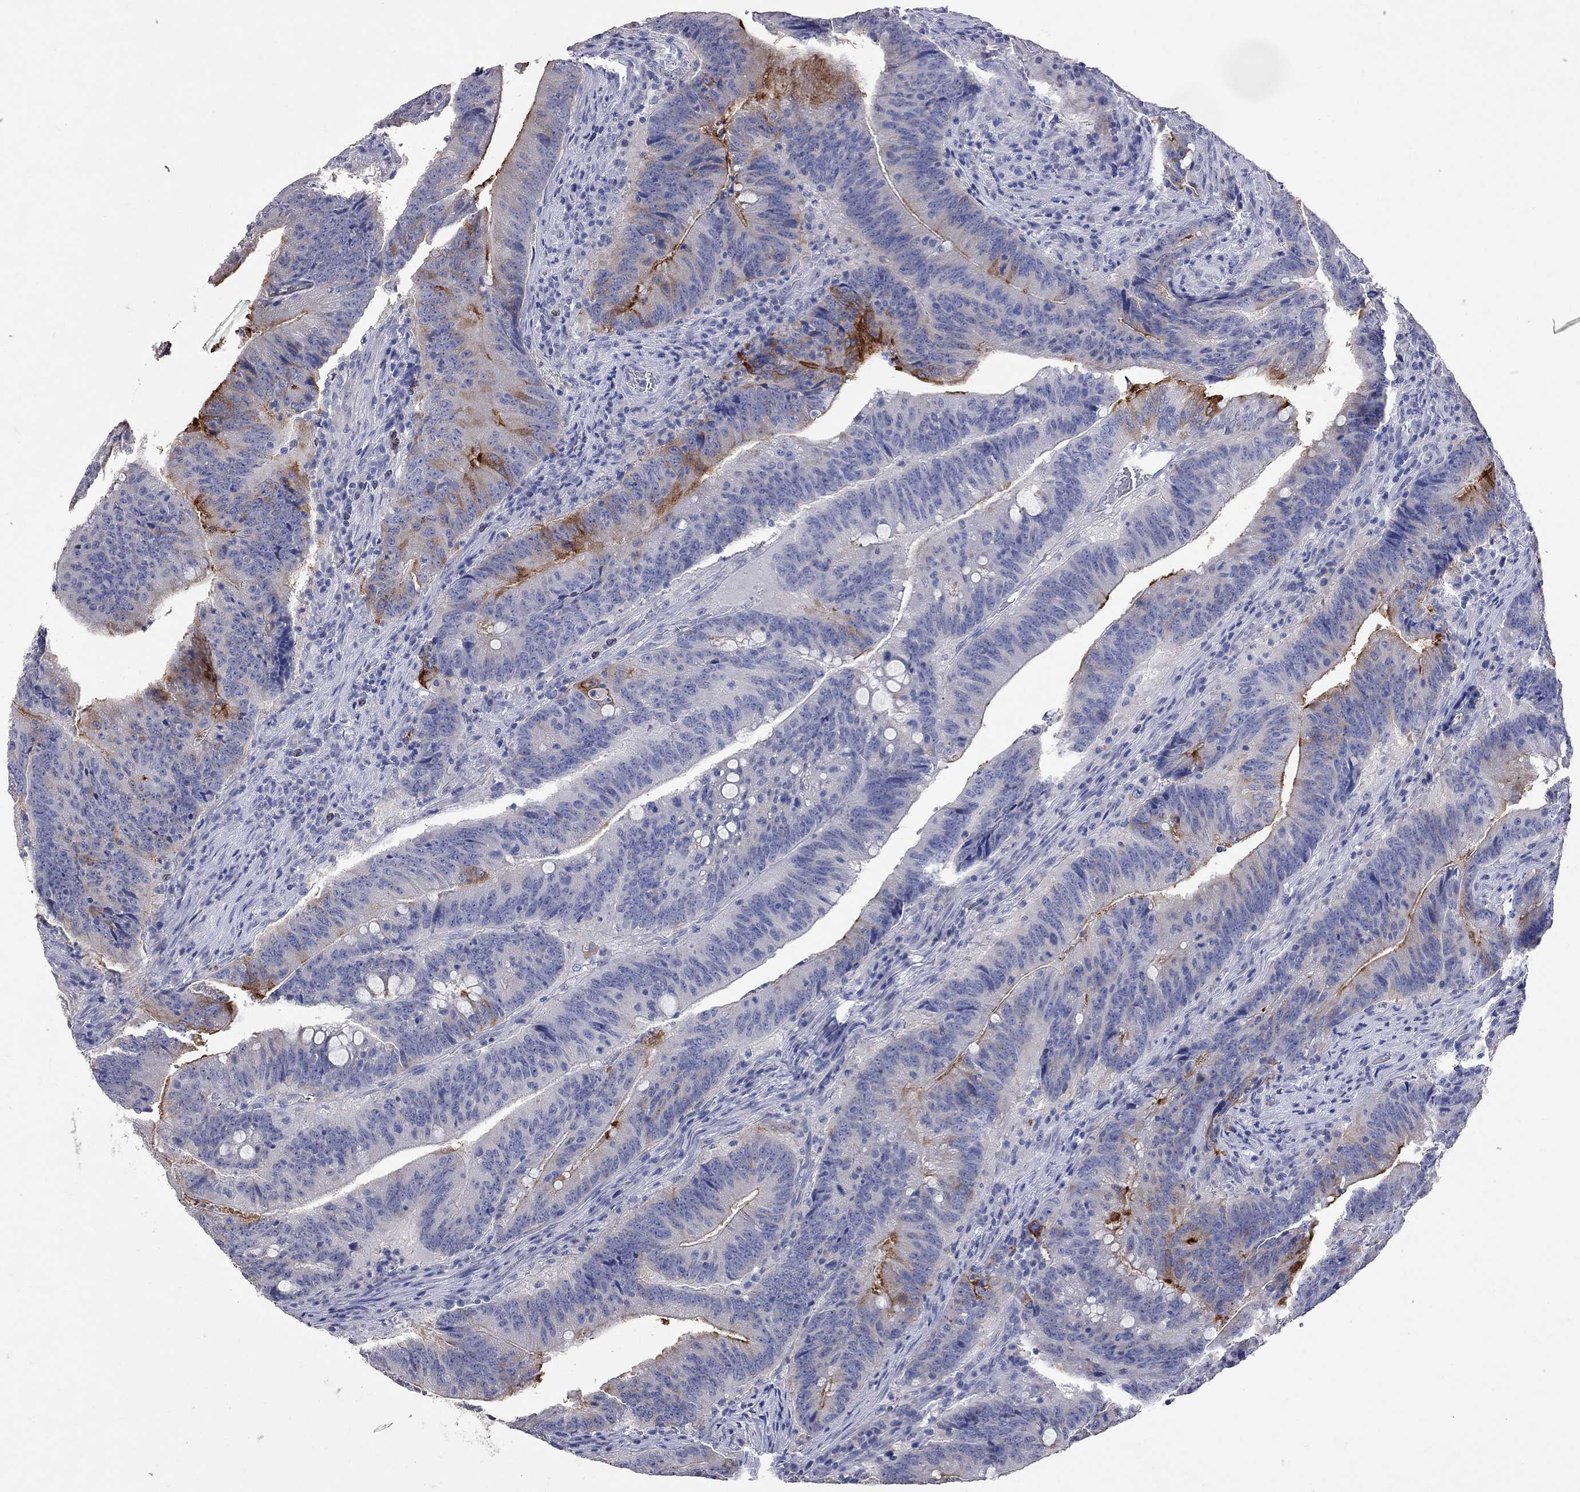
{"staining": {"intensity": "strong", "quantity": "<25%", "location": "cytoplasmic/membranous"}, "tissue": "colorectal cancer", "cell_type": "Tumor cells", "image_type": "cancer", "snomed": [{"axis": "morphology", "description": "Adenocarcinoma, NOS"}, {"axis": "topography", "description": "Colon"}], "caption": "A brown stain highlights strong cytoplasmic/membranous expression of a protein in human adenocarcinoma (colorectal) tumor cells. Ihc stains the protein of interest in brown and the nuclei are stained blue.", "gene": "NOS2", "patient": {"sex": "female", "age": 87}}